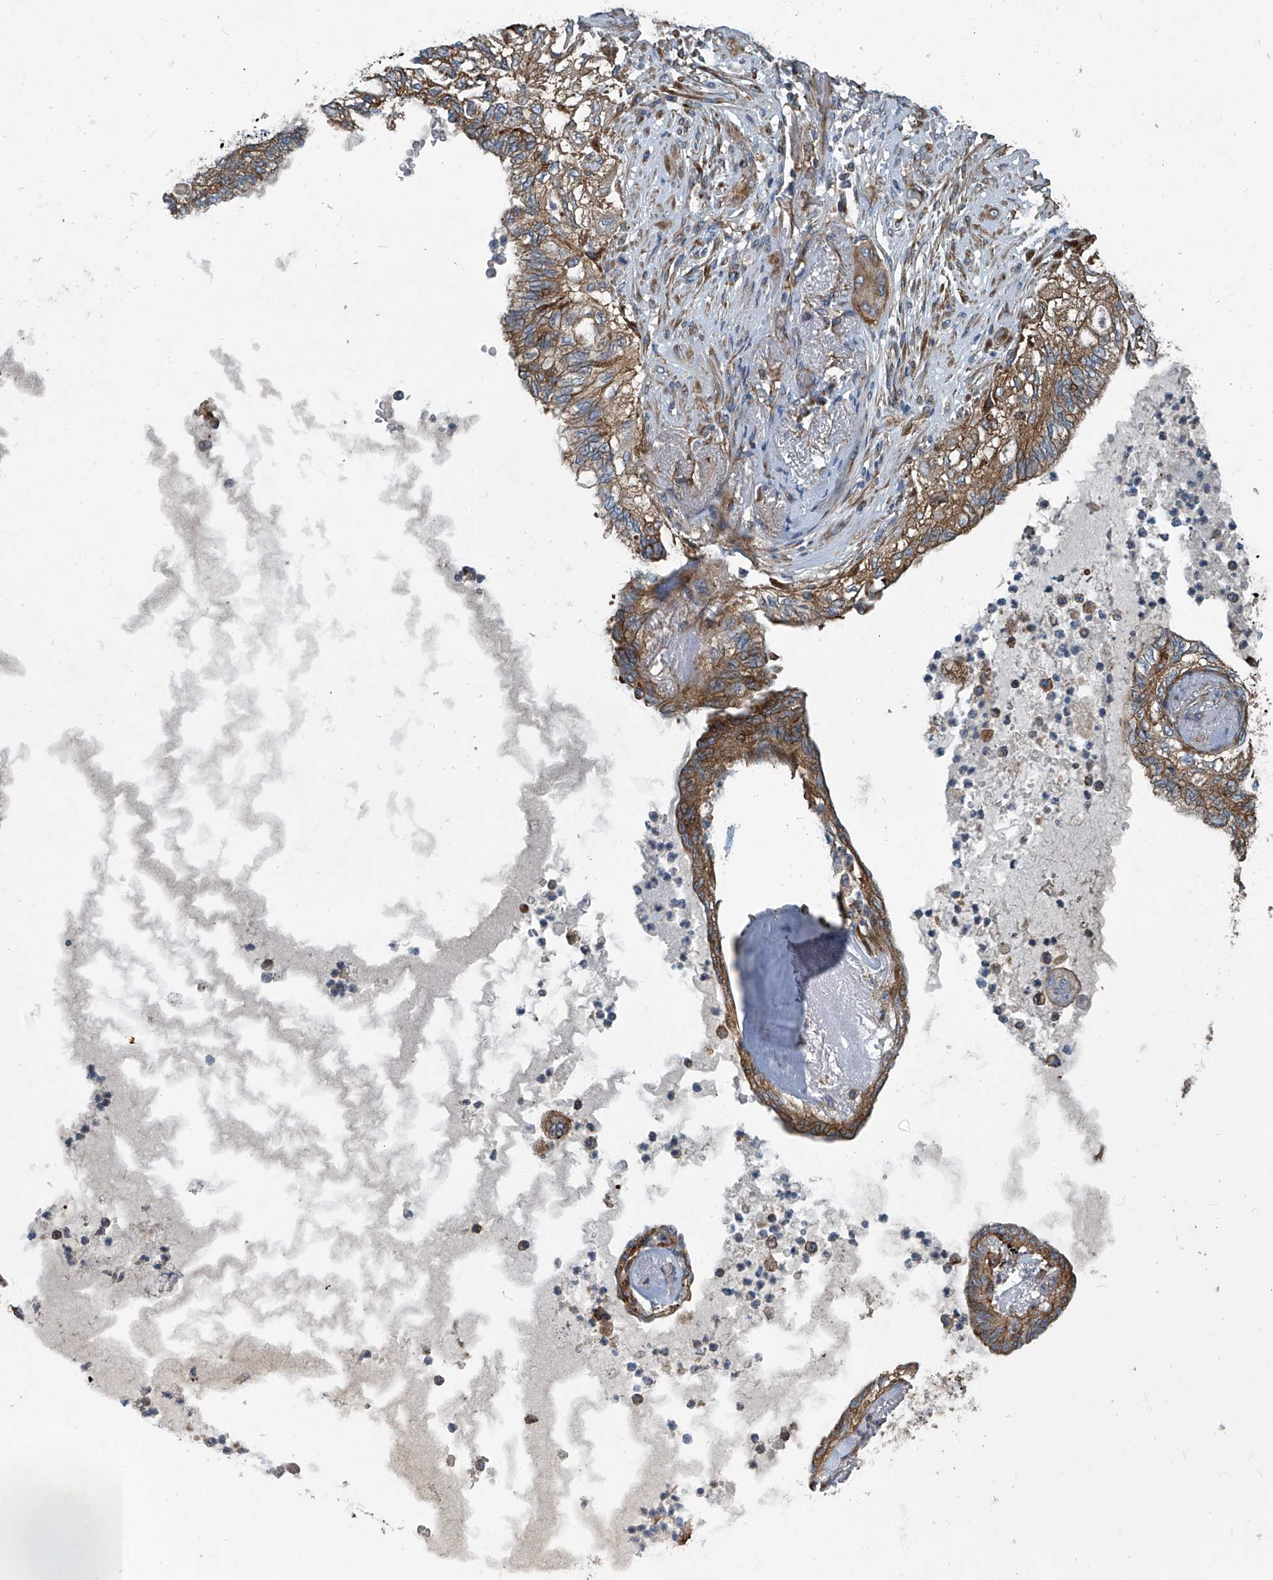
{"staining": {"intensity": "moderate", "quantity": ">75%", "location": "cytoplasmic/membranous"}, "tissue": "lung cancer", "cell_type": "Tumor cells", "image_type": "cancer", "snomed": [{"axis": "morphology", "description": "Adenocarcinoma, NOS"}, {"axis": "topography", "description": "Lung"}], "caption": "High-magnification brightfield microscopy of lung cancer stained with DAB (3,3'-diaminobenzidine) (brown) and counterstained with hematoxylin (blue). tumor cells exhibit moderate cytoplasmic/membranous expression is present in about>75% of cells. Using DAB (3,3'-diaminobenzidine) (brown) and hematoxylin (blue) stains, captured at high magnification using brightfield microscopy.", "gene": "PIGH", "patient": {"sex": "female", "age": 70}}